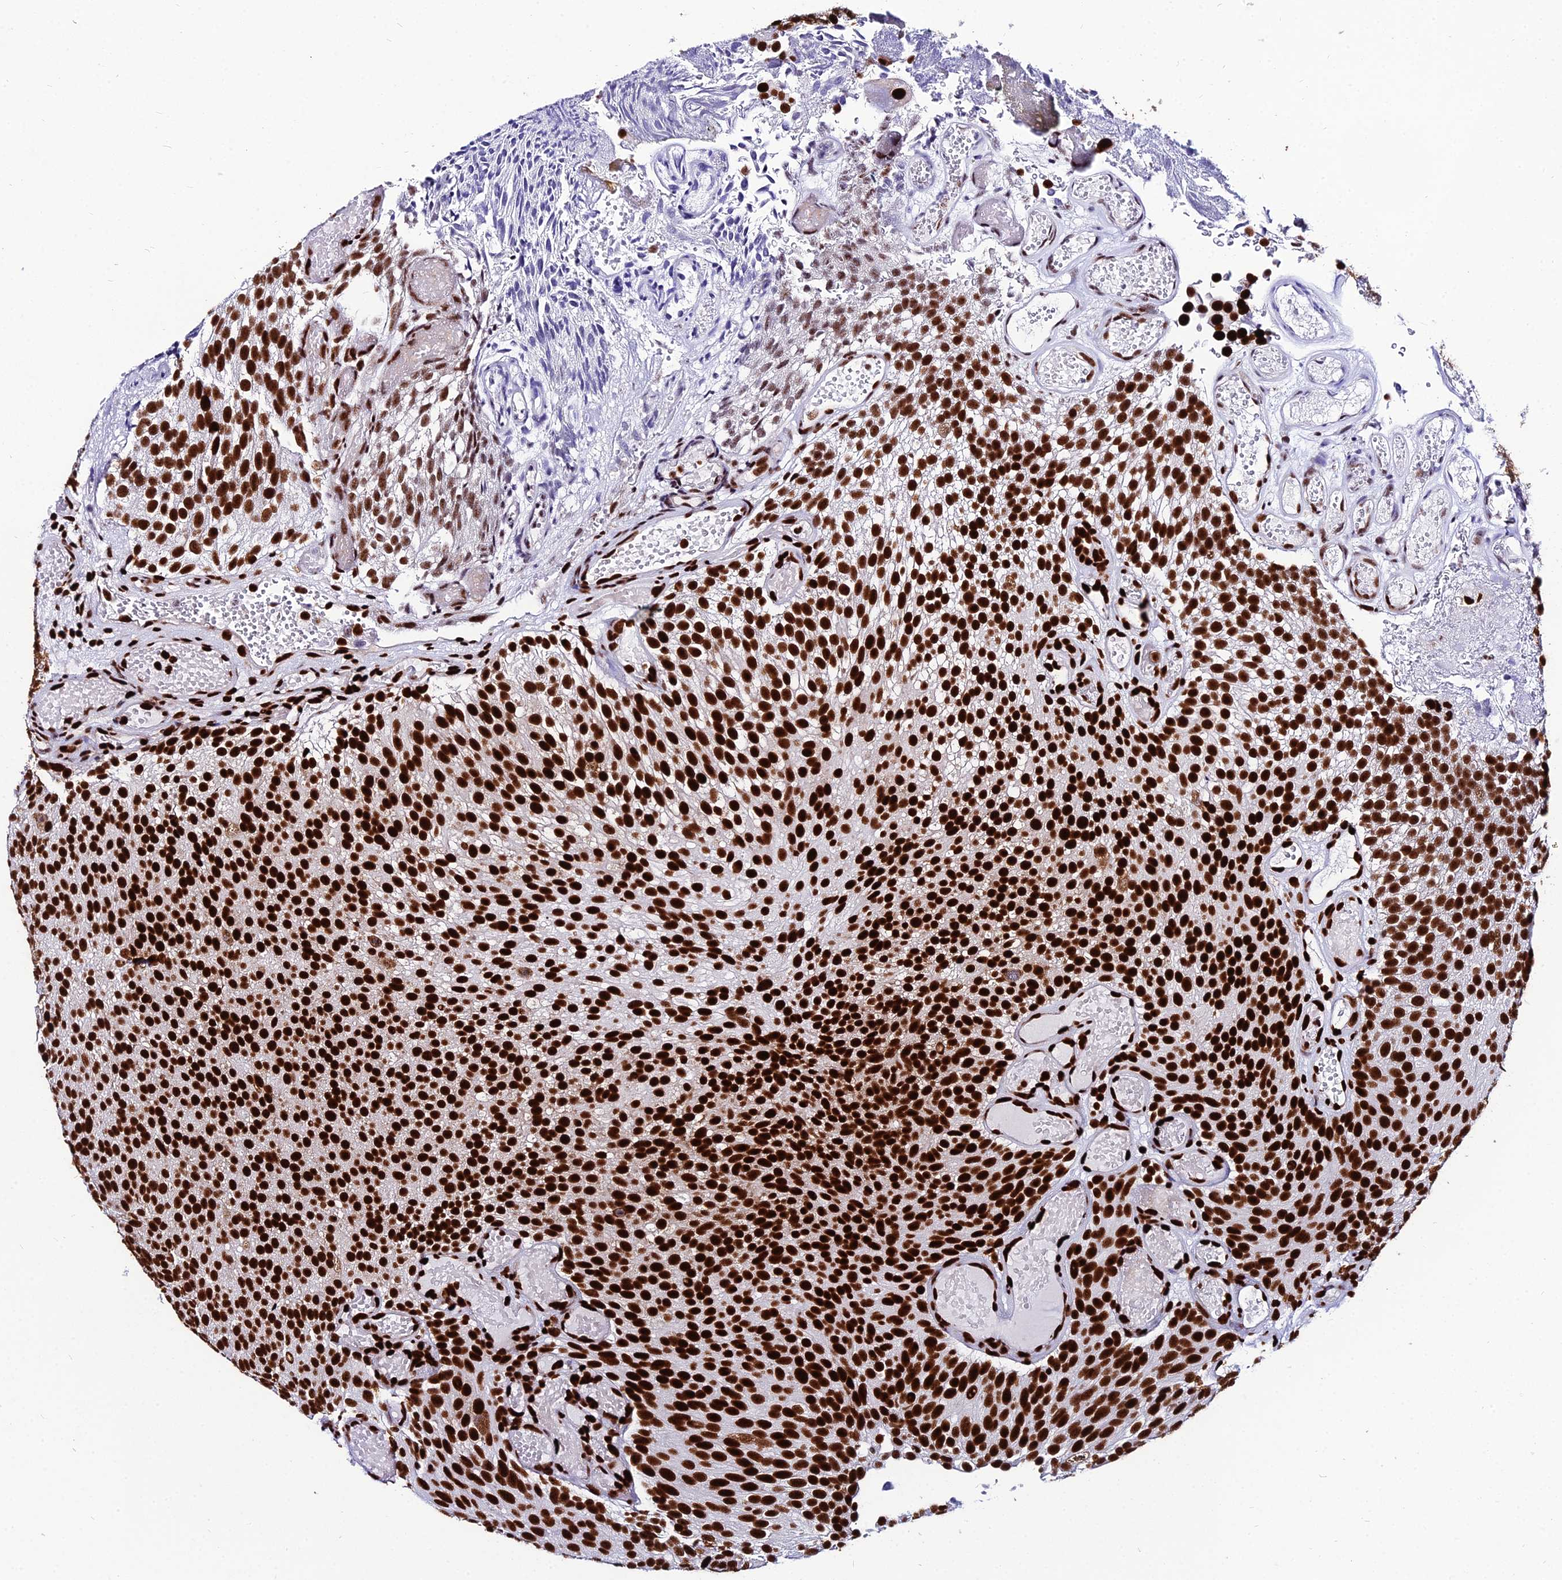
{"staining": {"intensity": "strong", "quantity": ">75%", "location": "nuclear"}, "tissue": "urothelial cancer", "cell_type": "Tumor cells", "image_type": "cancer", "snomed": [{"axis": "morphology", "description": "Urothelial carcinoma, Low grade"}, {"axis": "topography", "description": "Urinary bladder"}], "caption": "A micrograph of low-grade urothelial carcinoma stained for a protein demonstrates strong nuclear brown staining in tumor cells.", "gene": "HNRNPH1", "patient": {"sex": "male", "age": 78}}